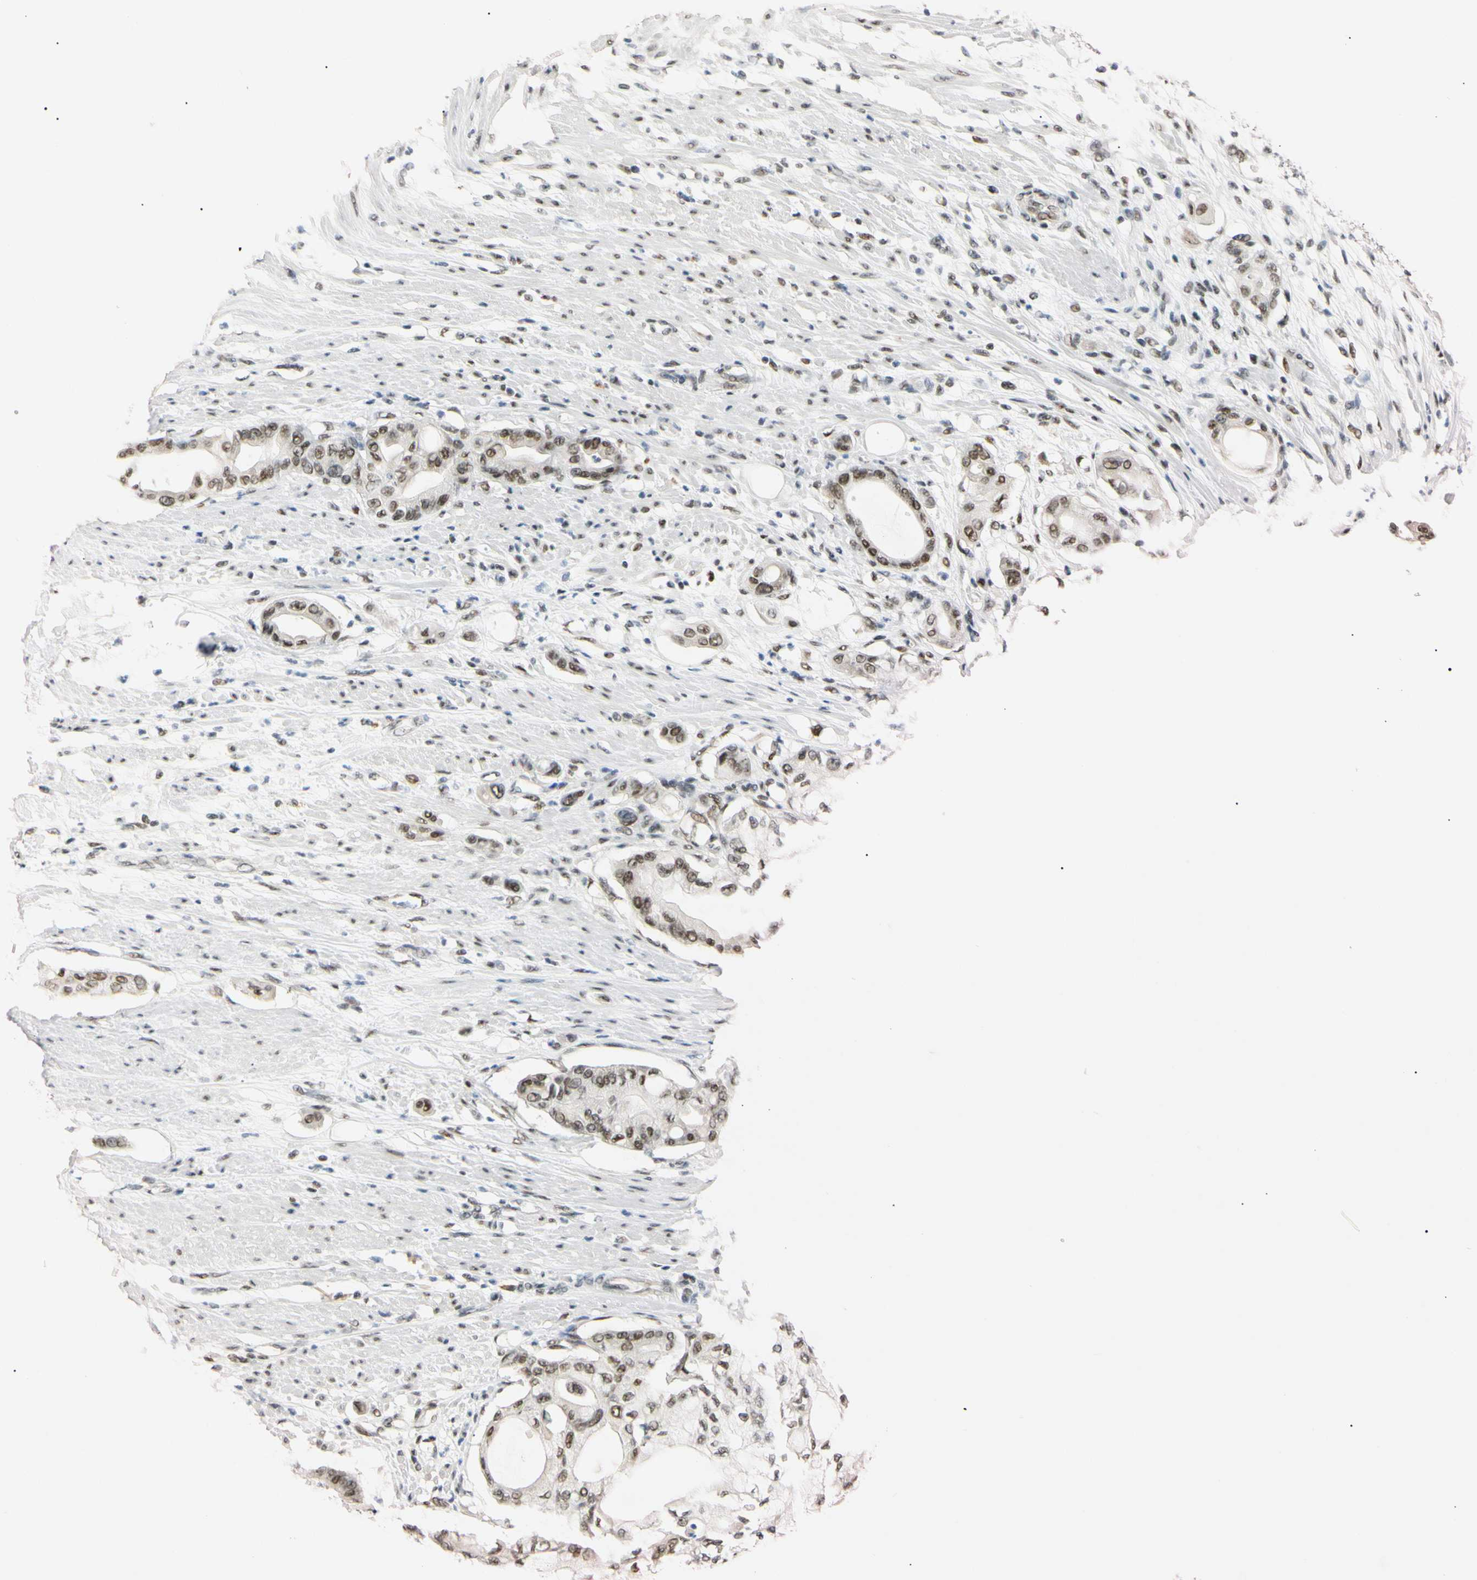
{"staining": {"intensity": "weak", "quantity": "25%-75%", "location": "nuclear"}, "tissue": "pancreatic cancer", "cell_type": "Tumor cells", "image_type": "cancer", "snomed": [{"axis": "morphology", "description": "Adenocarcinoma, NOS"}, {"axis": "morphology", "description": "Adenocarcinoma, metastatic, NOS"}, {"axis": "topography", "description": "Lymph node"}, {"axis": "topography", "description": "Pancreas"}, {"axis": "topography", "description": "Duodenum"}], "caption": "Pancreatic cancer (metastatic adenocarcinoma) stained for a protein (brown) demonstrates weak nuclear positive positivity in approximately 25%-75% of tumor cells.", "gene": "ZNF134", "patient": {"sex": "female", "age": 64}}